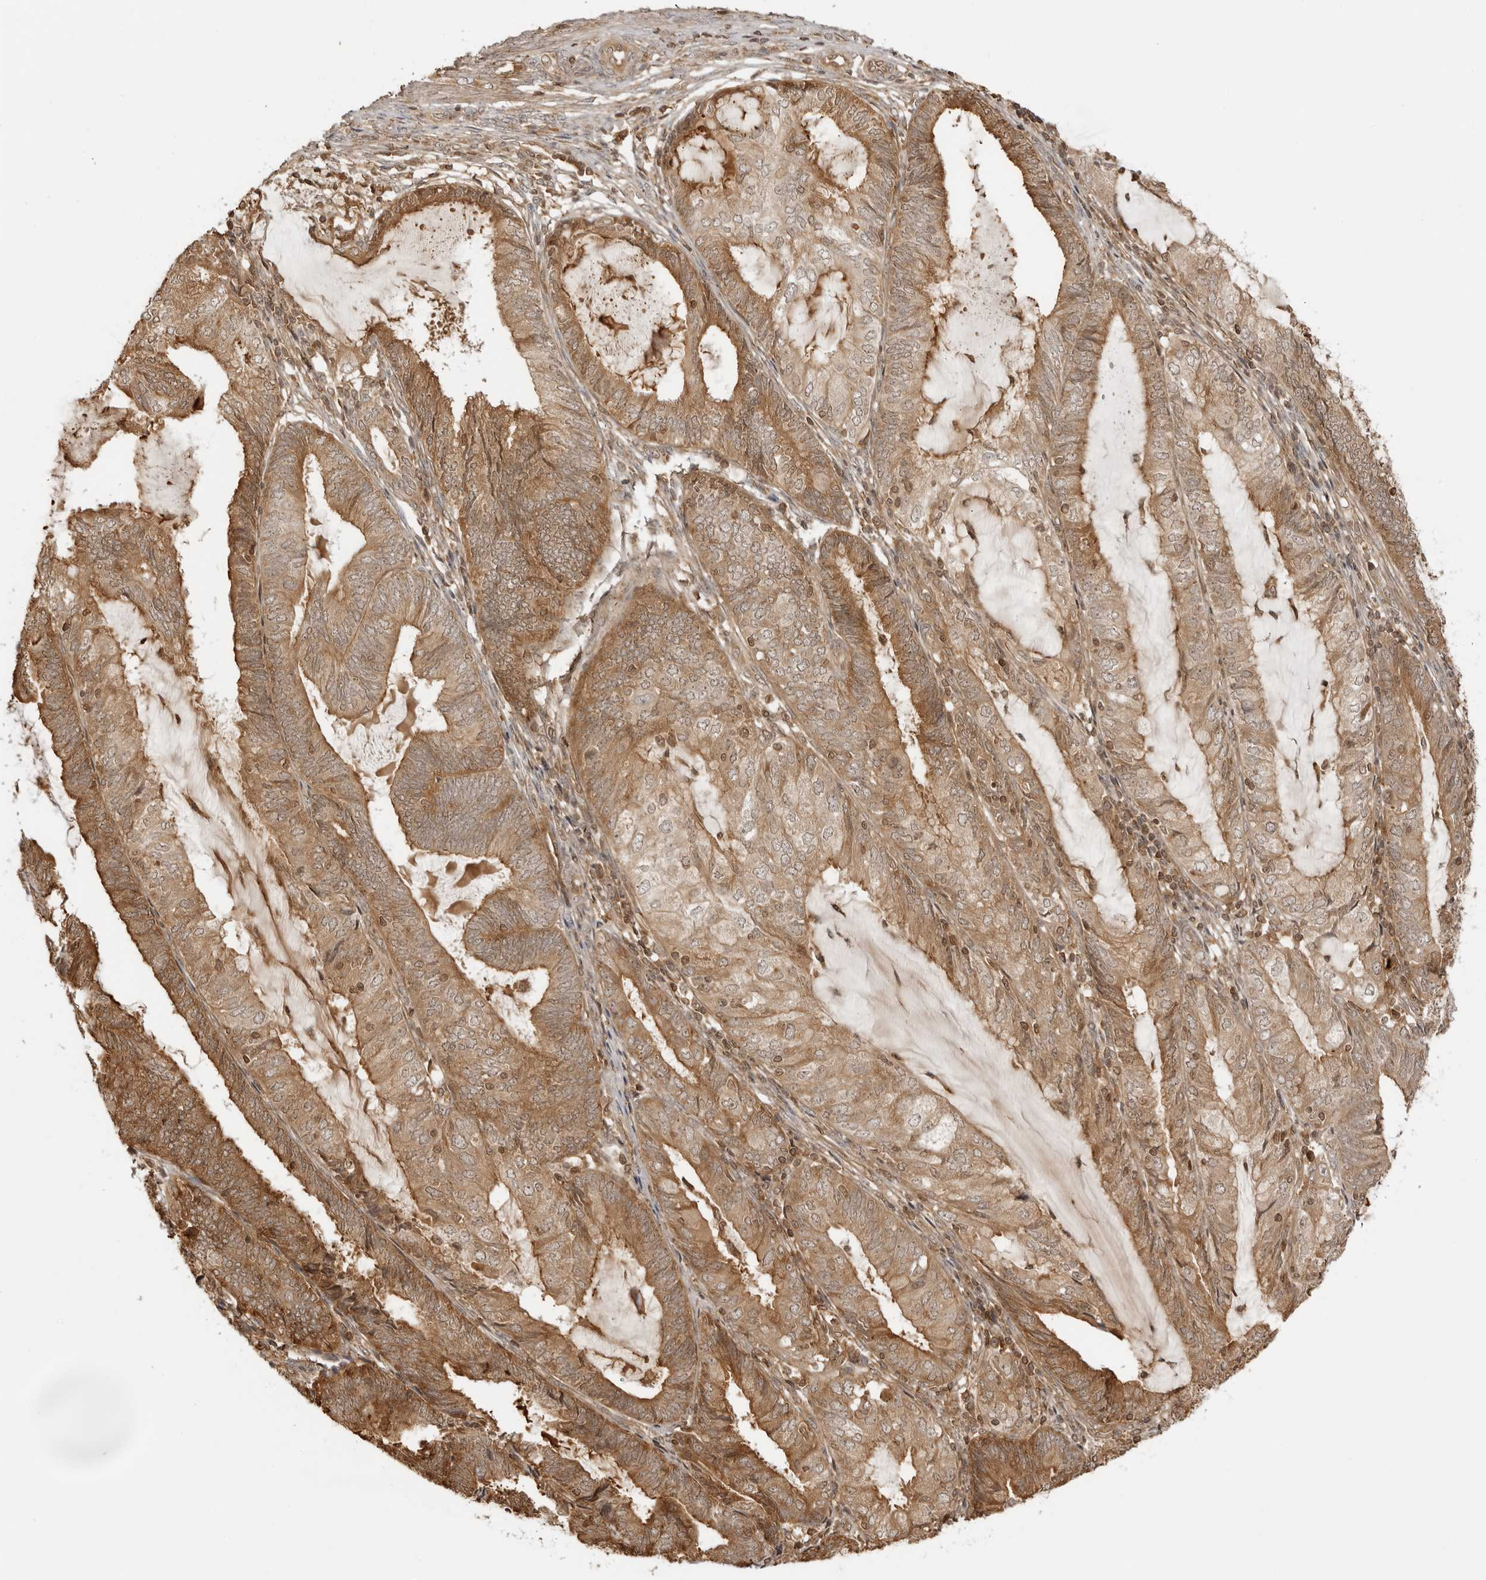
{"staining": {"intensity": "moderate", "quantity": ">75%", "location": "cytoplasmic/membranous"}, "tissue": "endometrial cancer", "cell_type": "Tumor cells", "image_type": "cancer", "snomed": [{"axis": "morphology", "description": "Adenocarcinoma, NOS"}, {"axis": "topography", "description": "Endometrium"}], "caption": "Immunohistochemical staining of endometrial cancer demonstrates medium levels of moderate cytoplasmic/membranous expression in approximately >75% of tumor cells.", "gene": "IKBKE", "patient": {"sex": "female", "age": 81}}